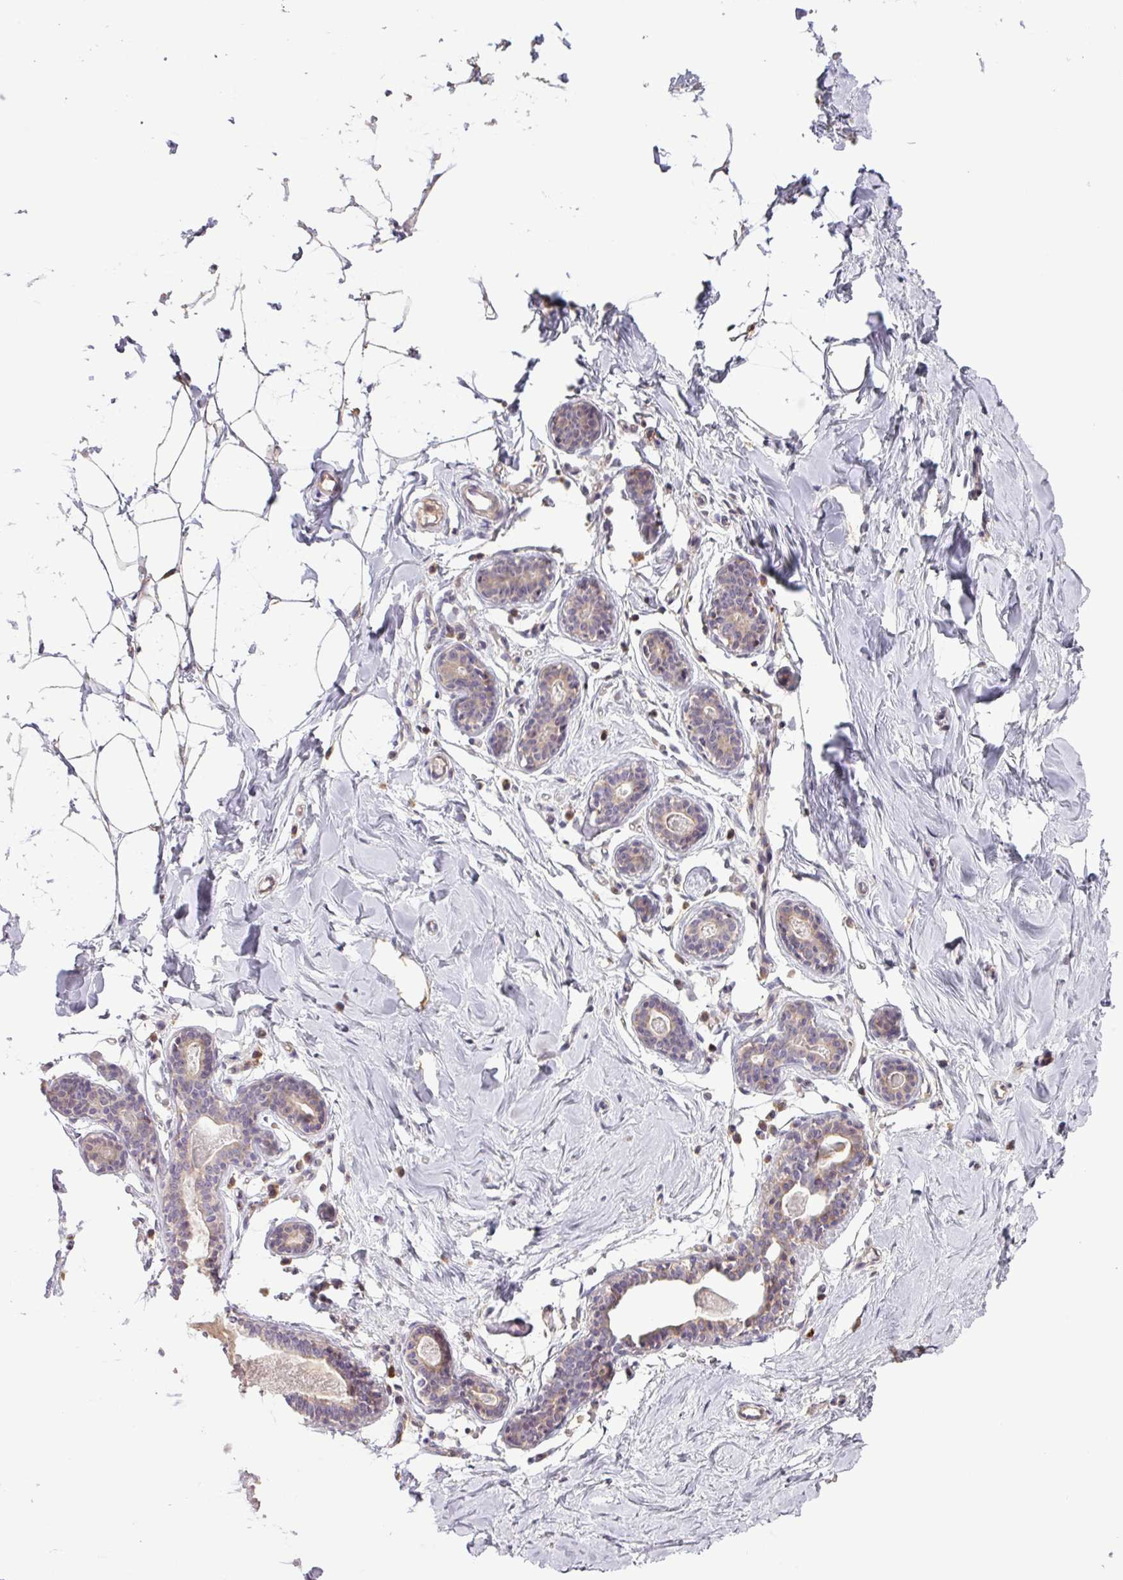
{"staining": {"intensity": "negative", "quantity": "none", "location": "none"}, "tissue": "breast", "cell_type": "Adipocytes", "image_type": "normal", "snomed": [{"axis": "morphology", "description": "Normal tissue, NOS"}, {"axis": "topography", "description": "Breast"}], "caption": "Immunohistochemical staining of normal breast displays no significant staining in adipocytes.", "gene": "SFTPB", "patient": {"sex": "female", "age": 23}}